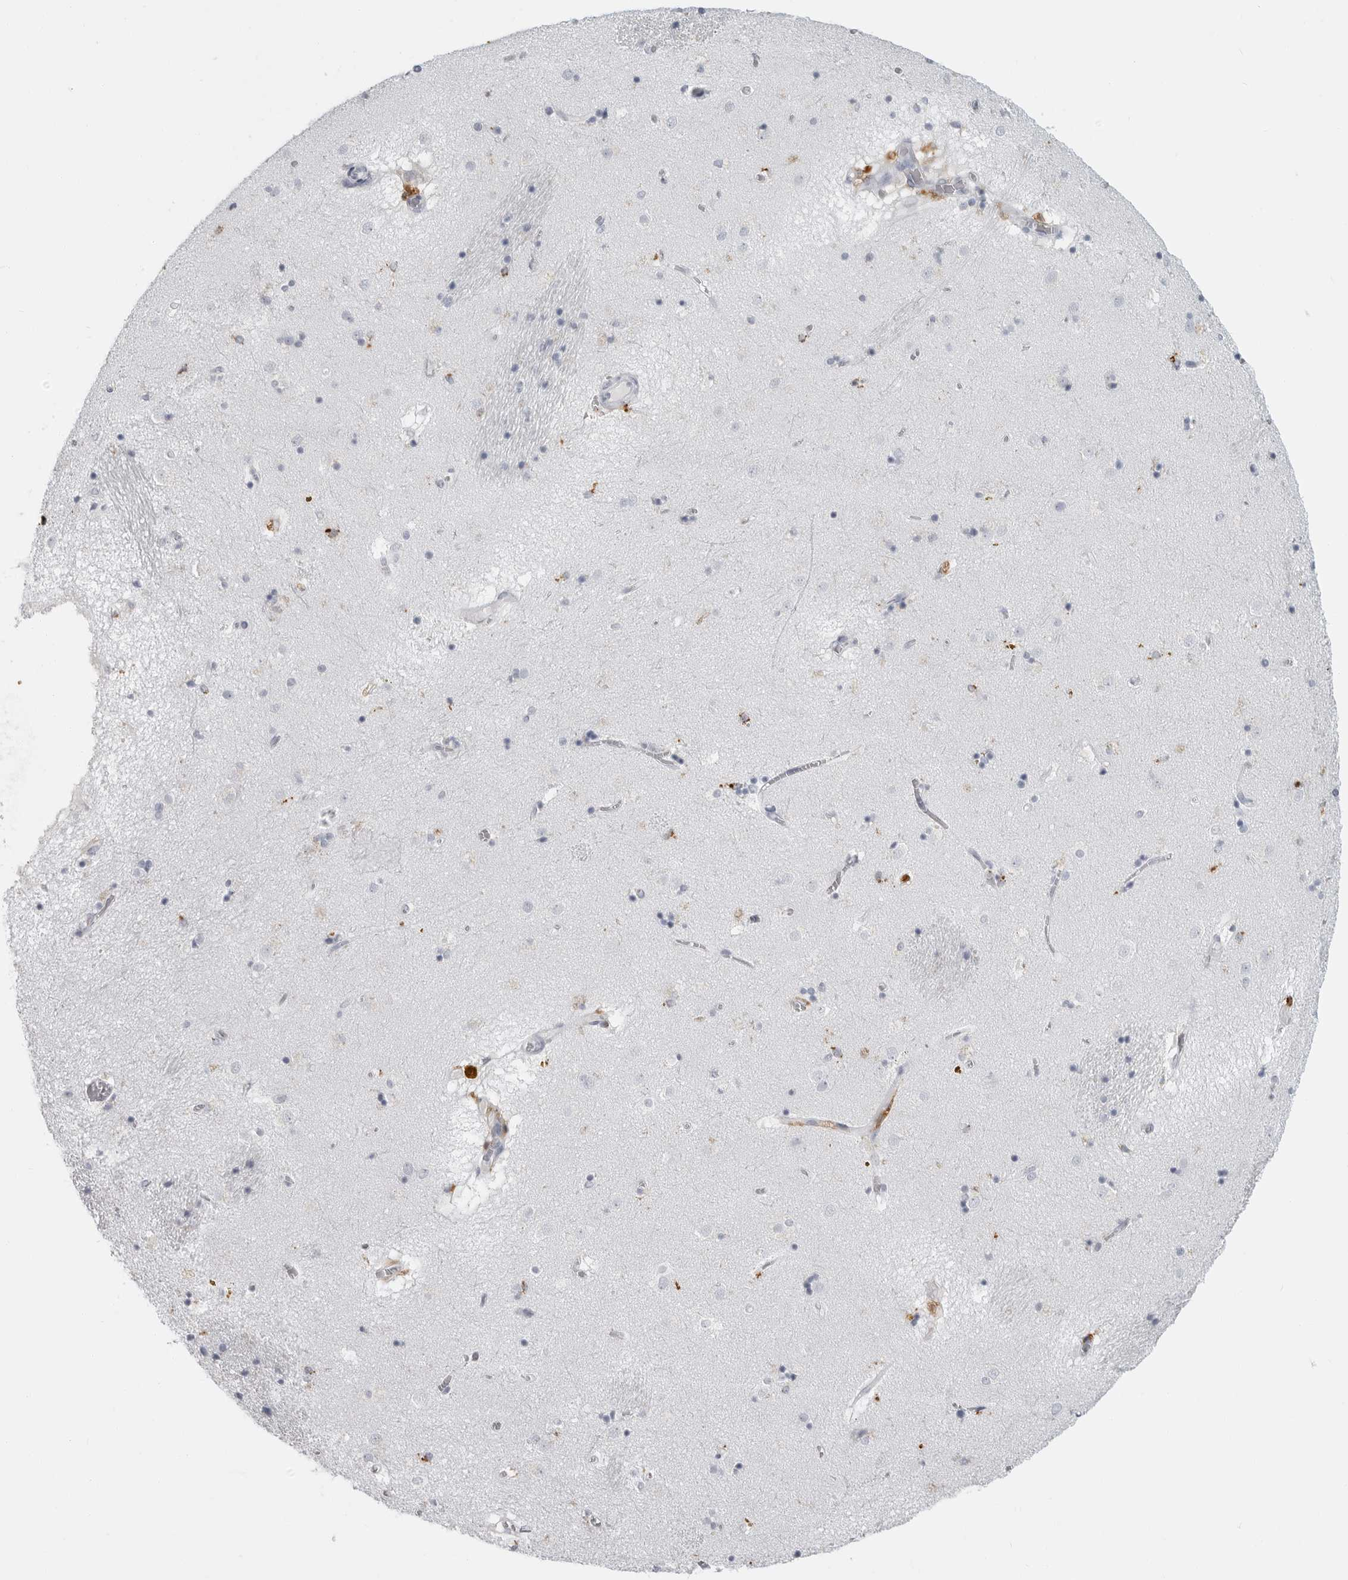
{"staining": {"intensity": "moderate", "quantity": "<25%", "location": "cytoplasmic/membranous"}, "tissue": "caudate", "cell_type": "Glial cells", "image_type": "normal", "snomed": [{"axis": "morphology", "description": "Normal tissue, NOS"}, {"axis": "topography", "description": "Lateral ventricle wall"}], "caption": "Immunohistochemical staining of benign caudate exhibits low levels of moderate cytoplasmic/membranous expression in approximately <25% of glial cells.", "gene": "IFI30", "patient": {"sex": "male", "age": 70}}